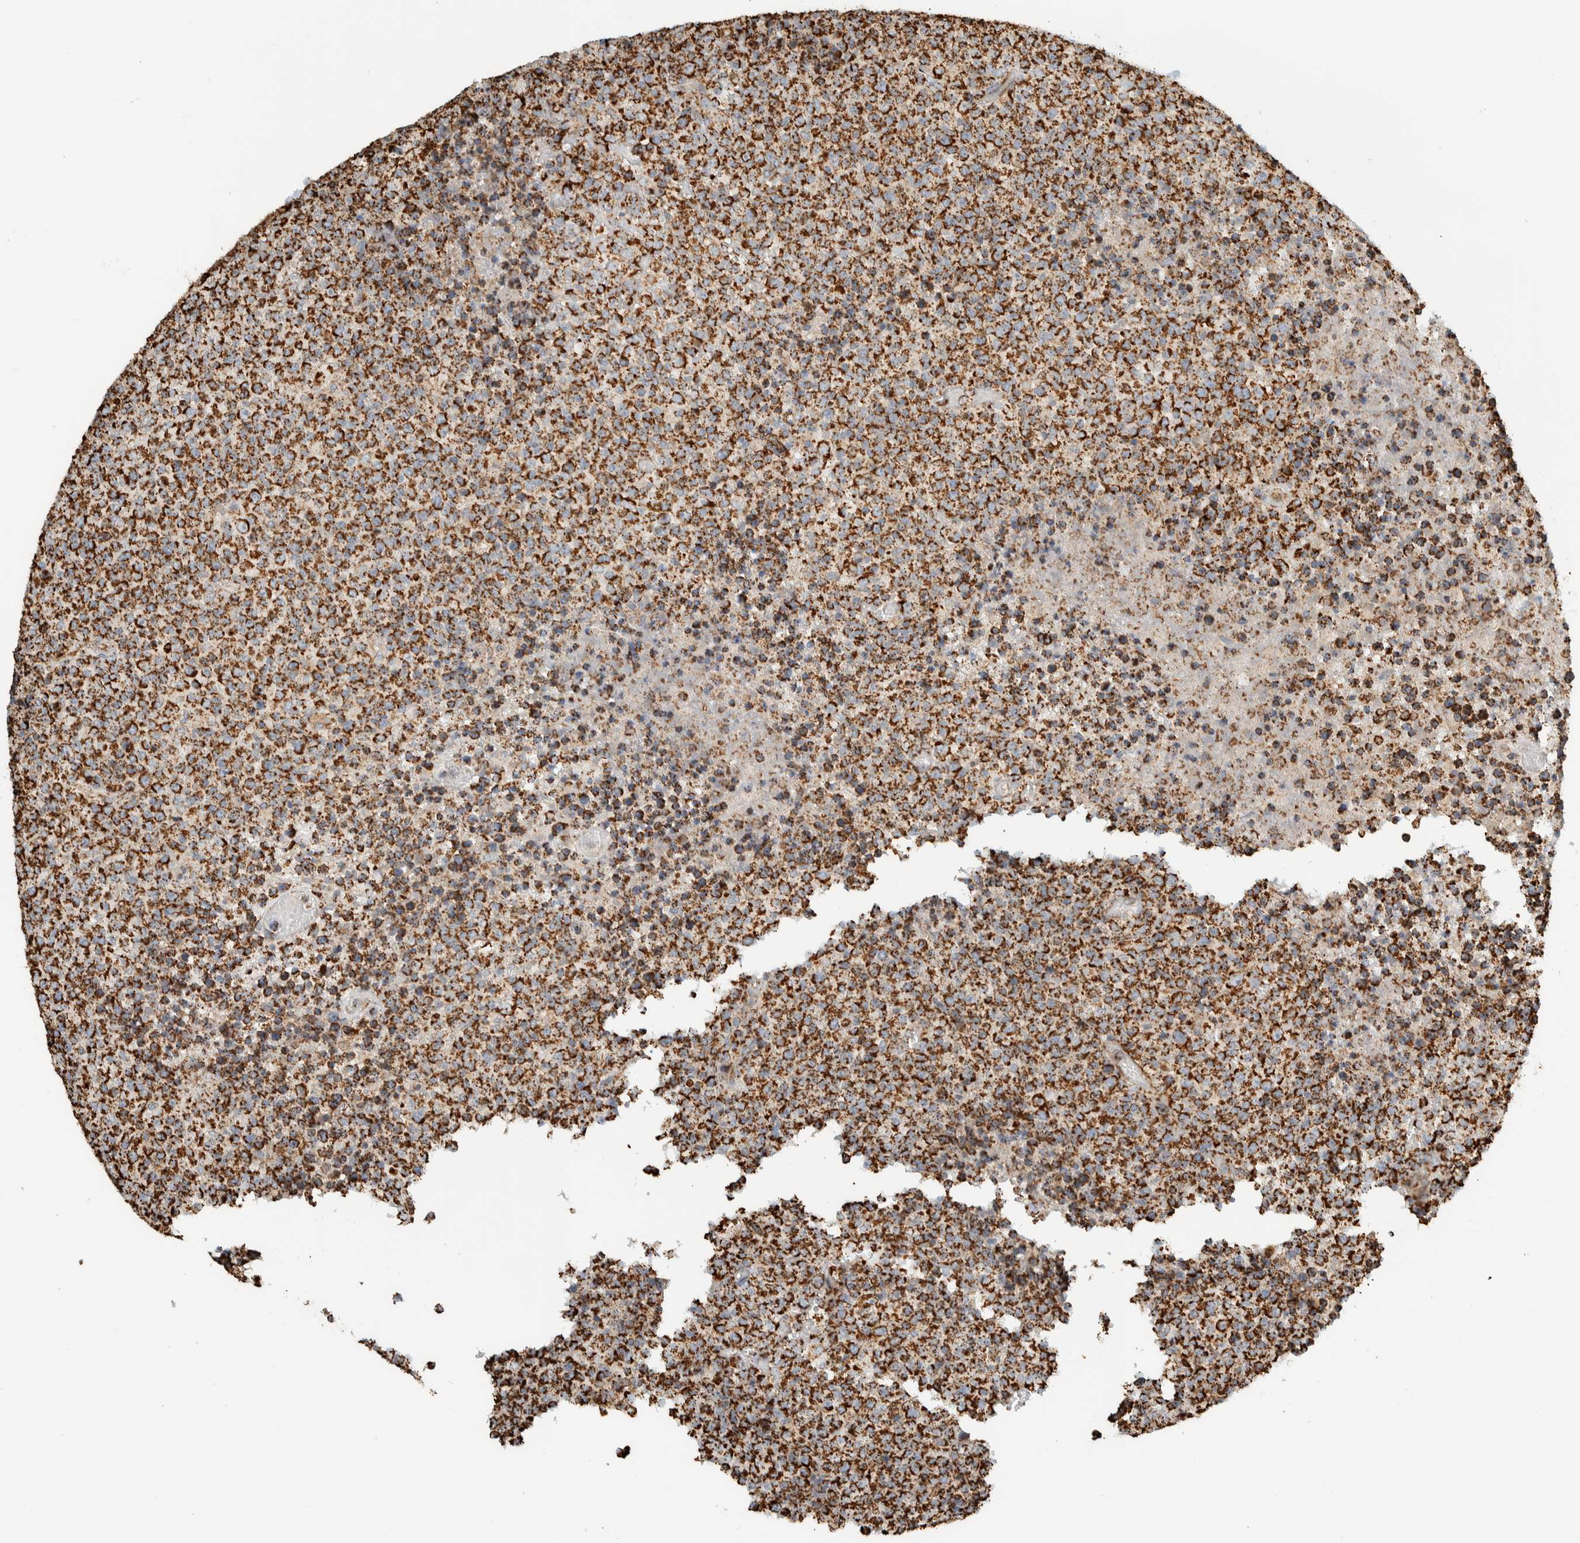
{"staining": {"intensity": "strong", "quantity": ">75%", "location": "cytoplasmic/membranous"}, "tissue": "lymphoma", "cell_type": "Tumor cells", "image_type": "cancer", "snomed": [{"axis": "morphology", "description": "Malignant lymphoma, non-Hodgkin's type, High grade"}, {"axis": "topography", "description": "Lymph node"}], "caption": "Protein staining of high-grade malignant lymphoma, non-Hodgkin's type tissue displays strong cytoplasmic/membranous staining in approximately >75% of tumor cells.", "gene": "ZNF454", "patient": {"sex": "male", "age": 13}}